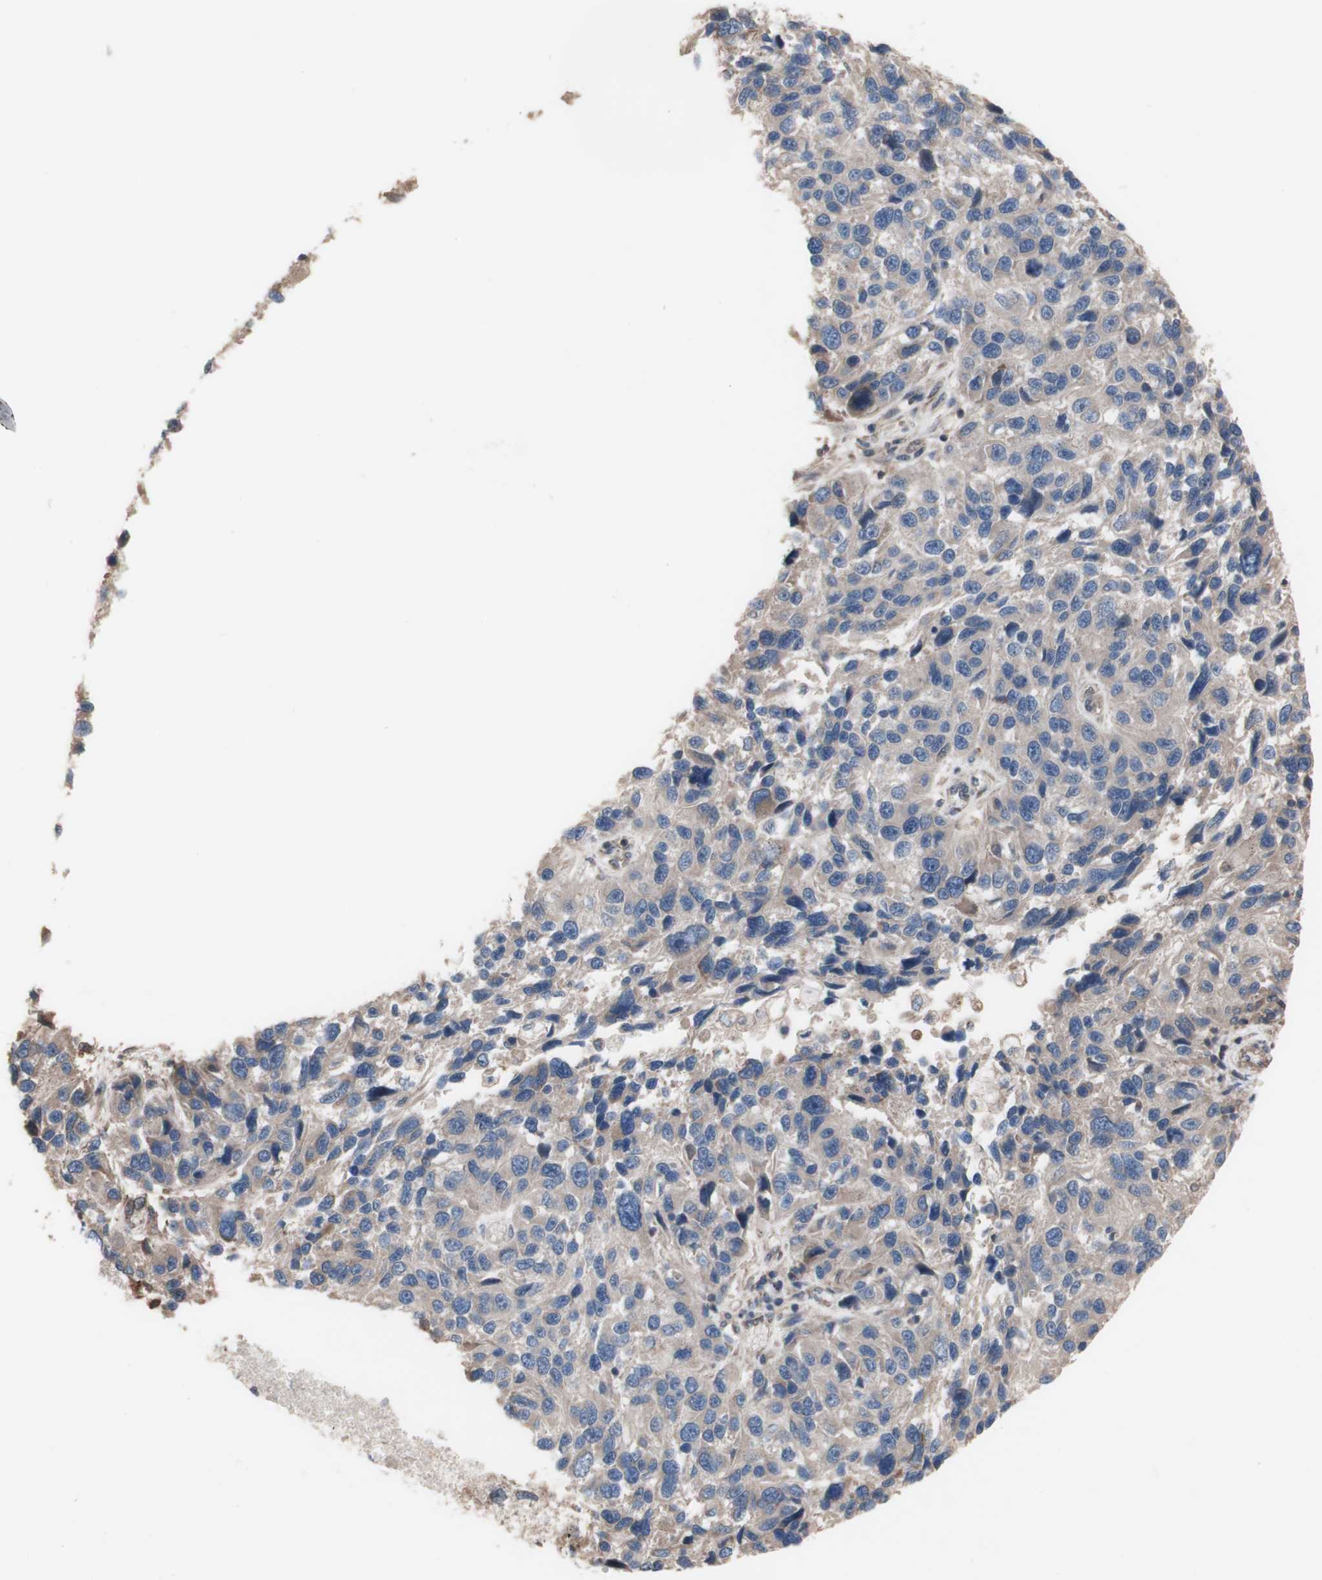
{"staining": {"intensity": "weak", "quantity": ">75%", "location": "cytoplasmic/membranous"}, "tissue": "melanoma", "cell_type": "Tumor cells", "image_type": "cancer", "snomed": [{"axis": "morphology", "description": "Malignant melanoma, NOS"}, {"axis": "topography", "description": "Skin"}], "caption": "Protein staining of malignant melanoma tissue displays weak cytoplasmic/membranous staining in approximately >75% of tumor cells.", "gene": "COPB1", "patient": {"sex": "male", "age": 53}}